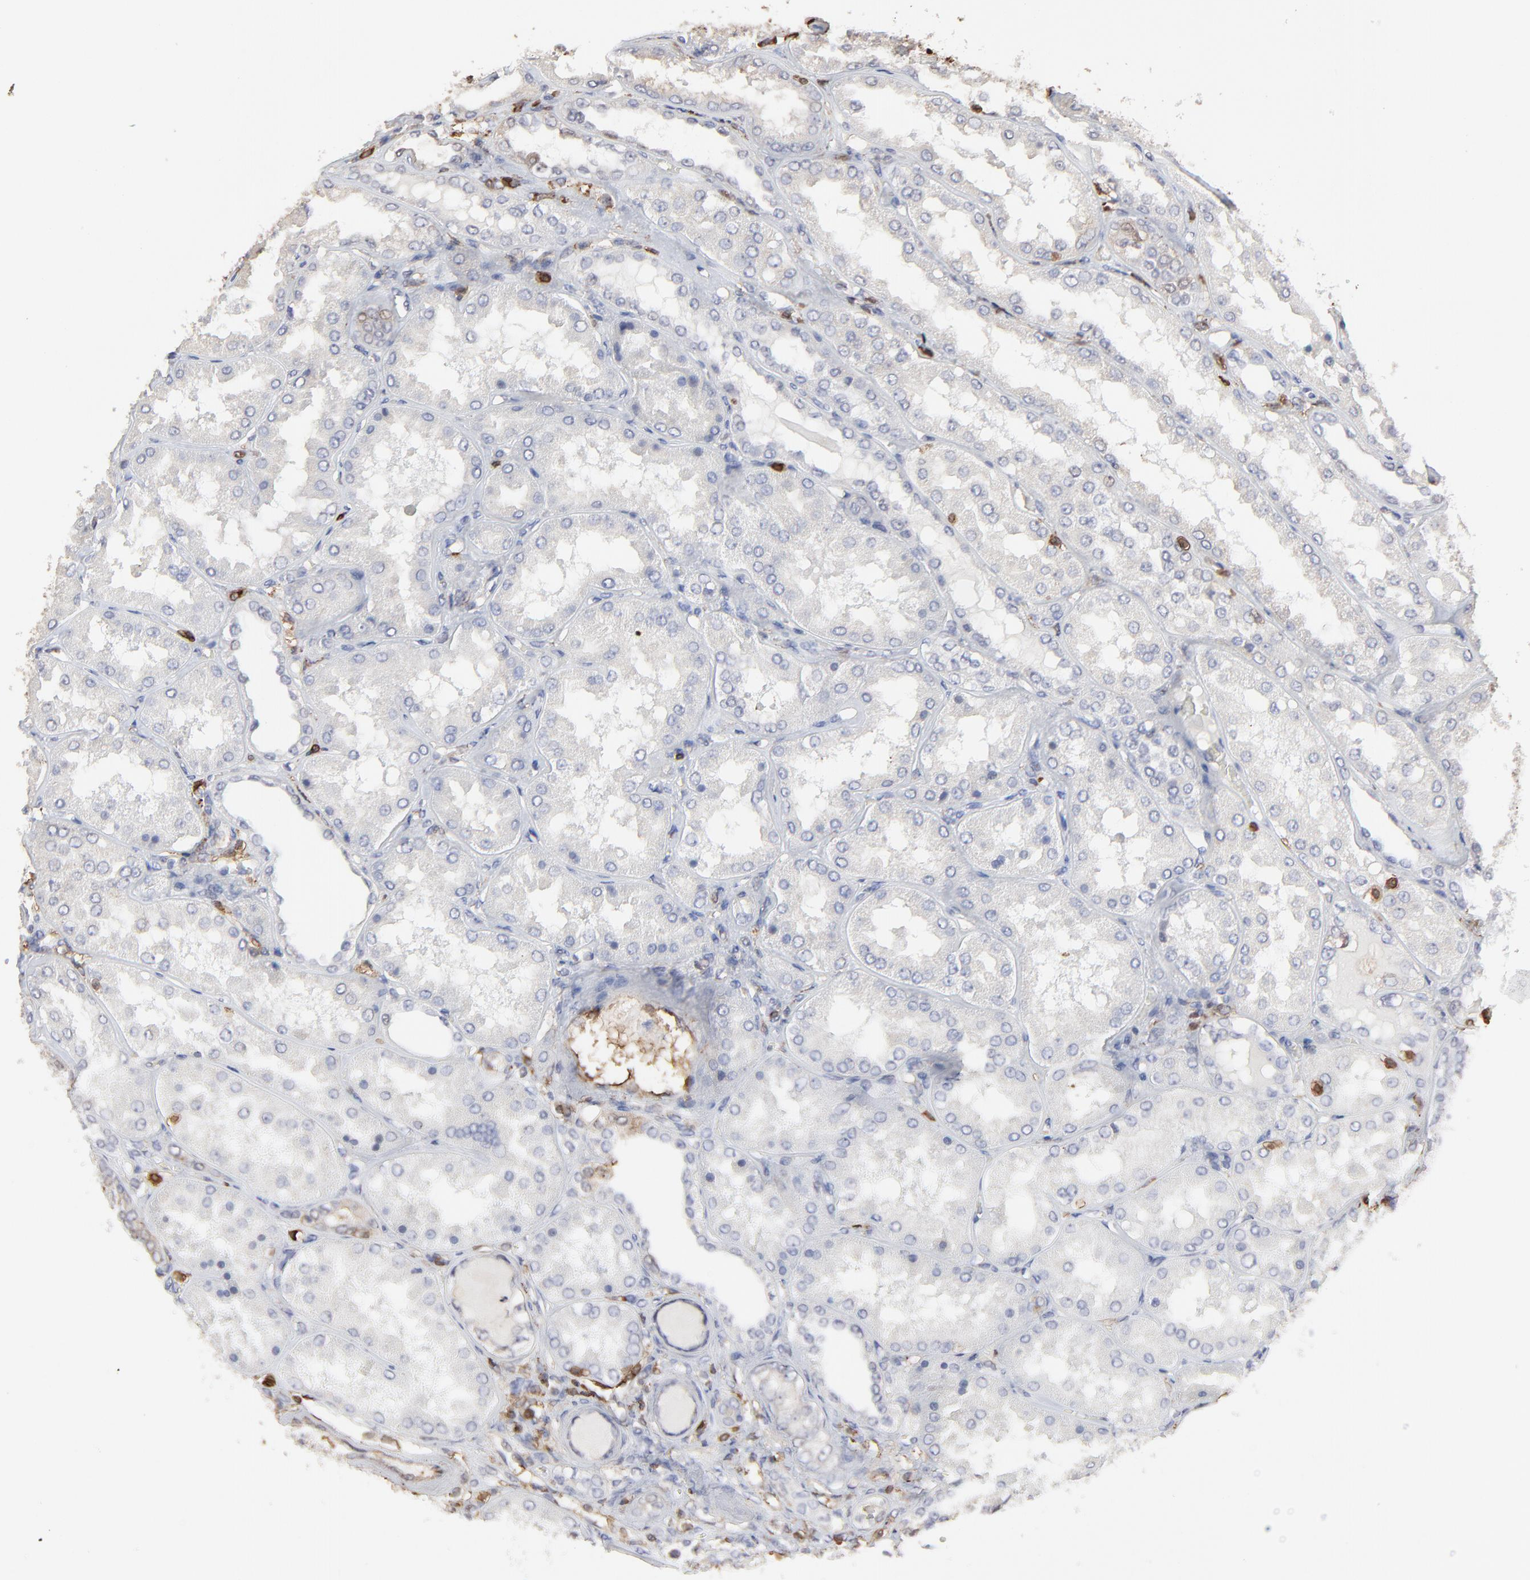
{"staining": {"intensity": "moderate", "quantity": "<25%", "location": "cytoplasmic/membranous"}, "tissue": "kidney", "cell_type": "Cells in glomeruli", "image_type": "normal", "snomed": [{"axis": "morphology", "description": "Normal tissue, NOS"}, {"axis": "topography", "description": "Kidney"}], "caption": "A brown stain labels moderate cytoplasmic/membranous positivity of a protein in cells in glomeruli of normal human kidney. Using DAB (3,3'-diaminobenzidine) (brown) and hematoxylin (blue) stains, captured at high magnification using brightfield microscopy.", "gene": "SLC6A14", "patient": {"sex": "female", "age": 56}}